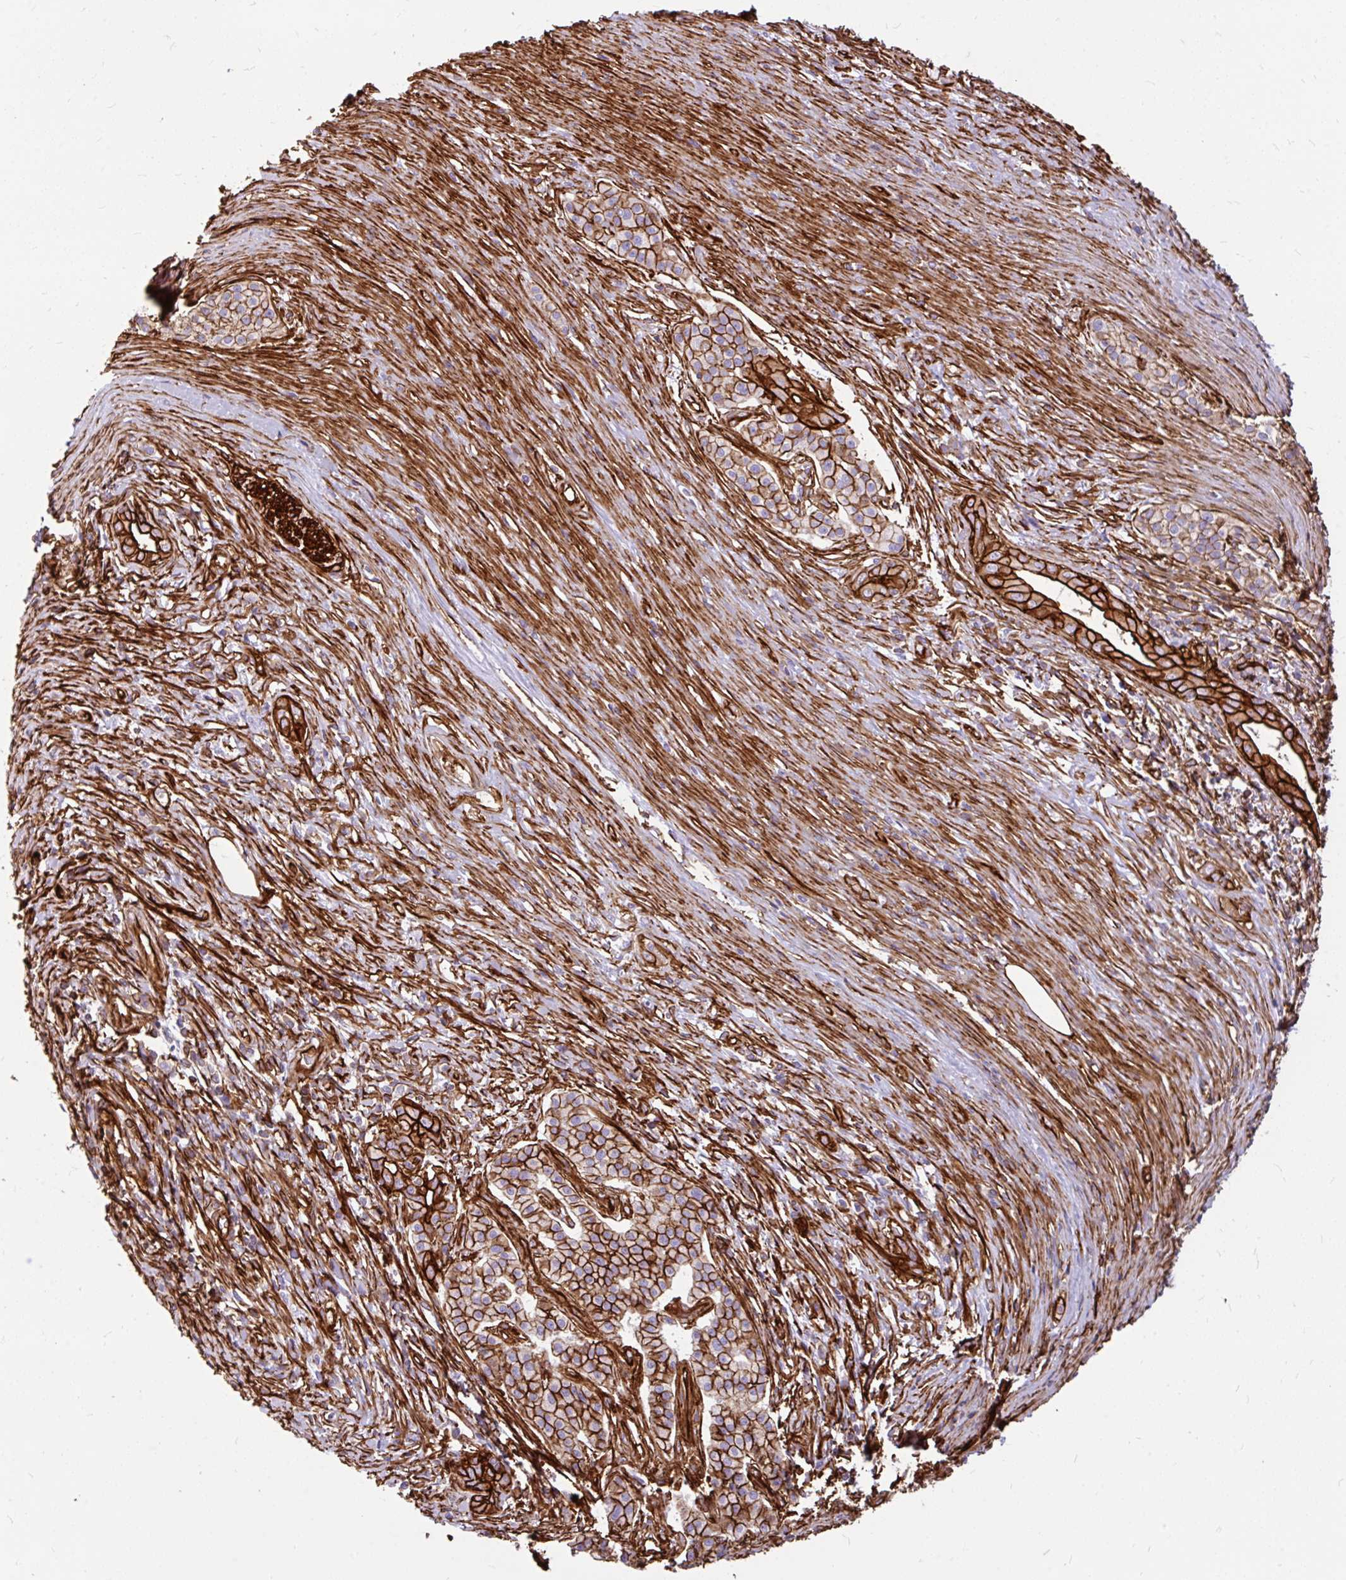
{"staining": {"intensity": "strong", "quantity": ">75%", "location": "cytoplasmic/membranous"}, "tissue": "pancreatic cancer", "cell_type": "Tumor cells", "image_type": "cancer", "snomed": [{"axis": "morphology", "description": "Adenocarcinoma, NOS"}, {"axis": "topography", "description": "Pancreas"}], "caption": "A brown stain highlights strong cytoplasmic/membranous staining of a protein in human adenocarcinoma (pancreatic) tumor cells.", "gene": "MAP1LC3B", "patient": {"sex": "male", "age": 63}}